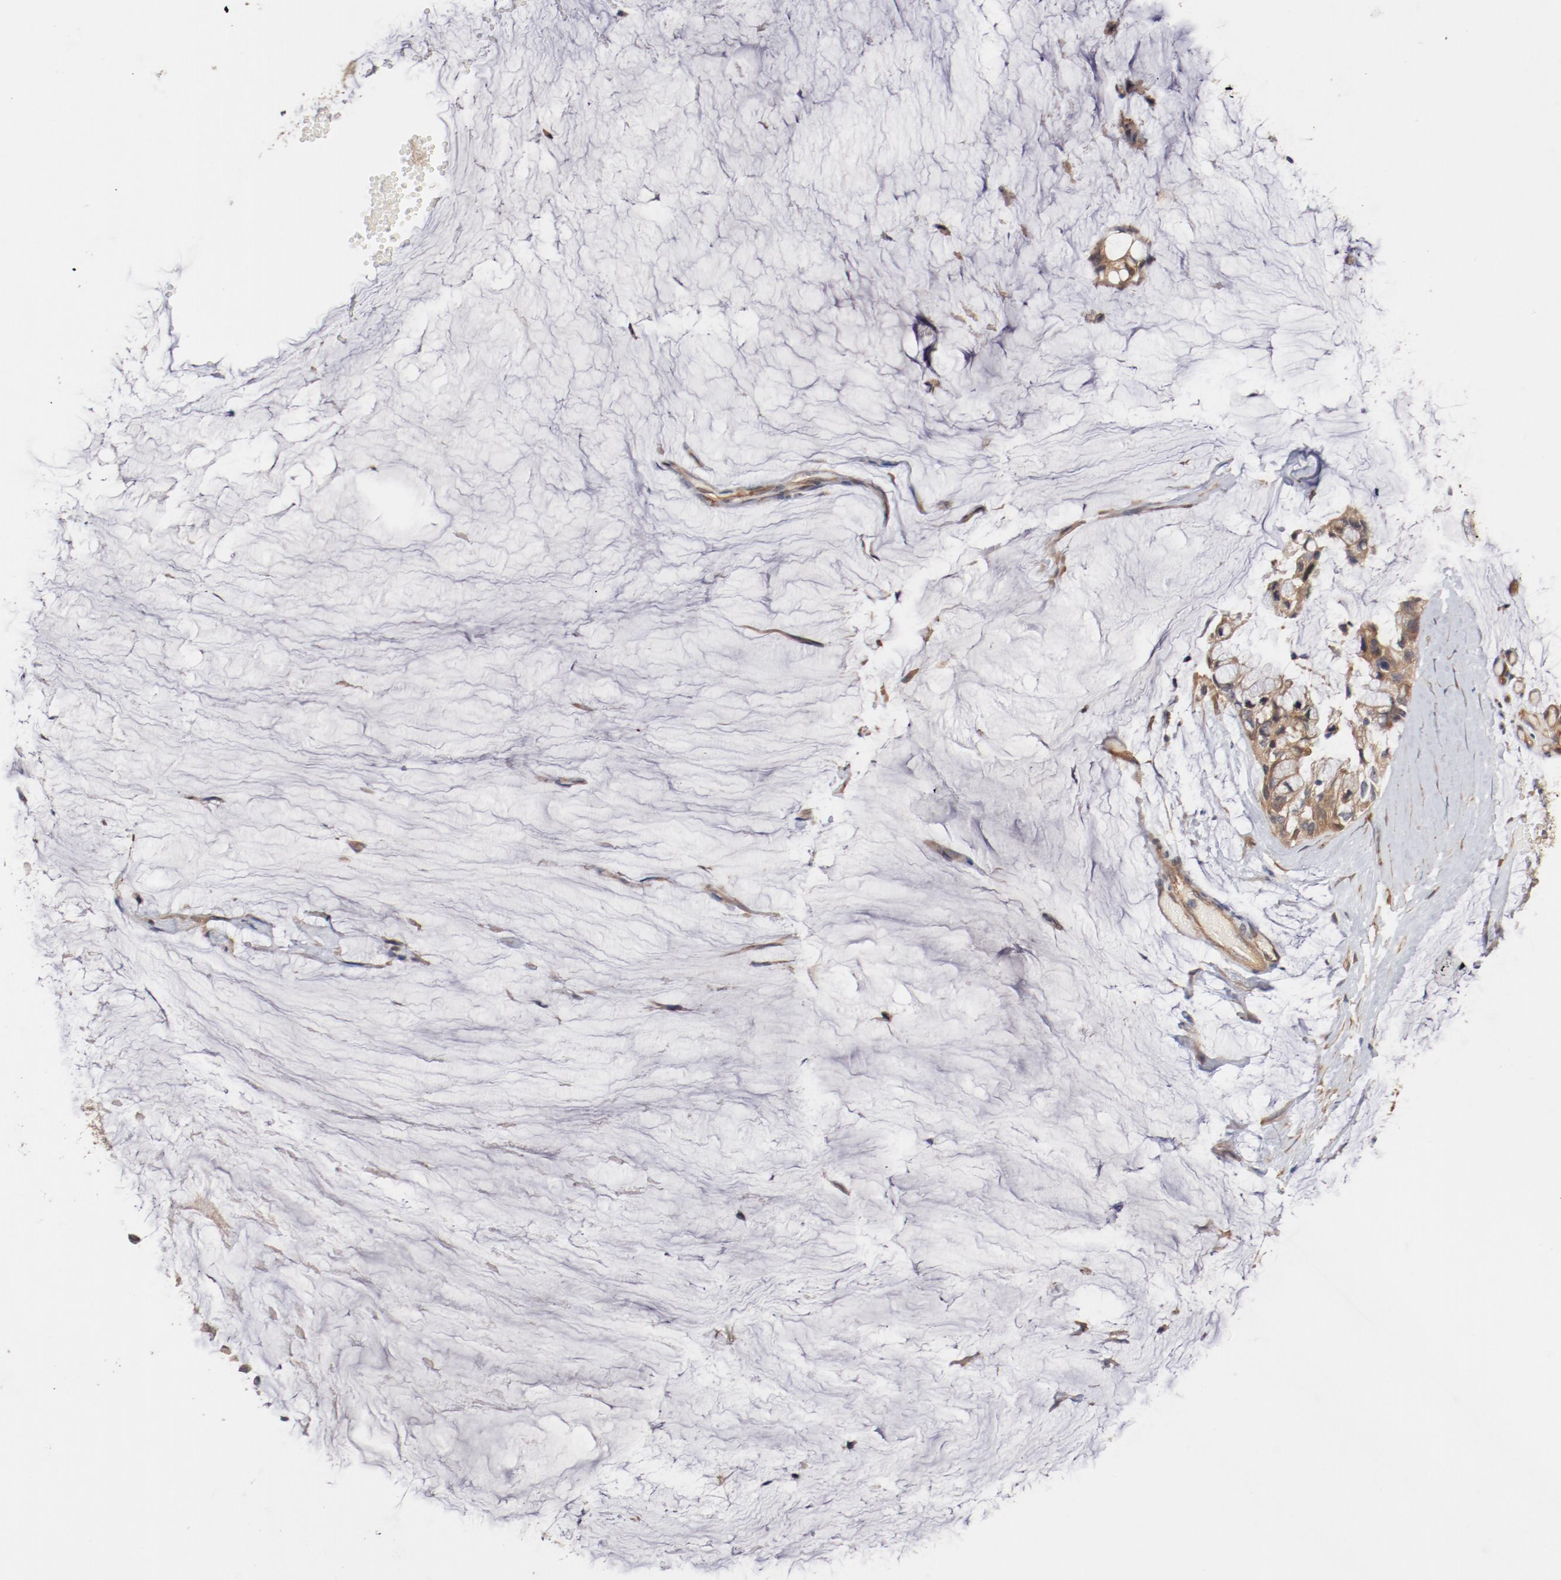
{"staining": {"intensity": "weak", "quantity": ">75%", "location": "cytoplasmic/membranous"}, "tissue": "ovarian cancer", "cell_type": "Tumor cells", "image_type": "cancer", "snomed": [{"axis": "morphology", "description": "Cystadenocarcinoma, mucinous, NOS"}, {"axis": "topography", "description": "Ovary"}], "caption": "Protein analysis of ovarian mucinous cystadenocarcinoma tissue shows weak cytoplasmic/membranous expression in approximately >75% of tumor cells.", "gene": "PITPNM2", "patient": {"sex": "female", "age": 39}}